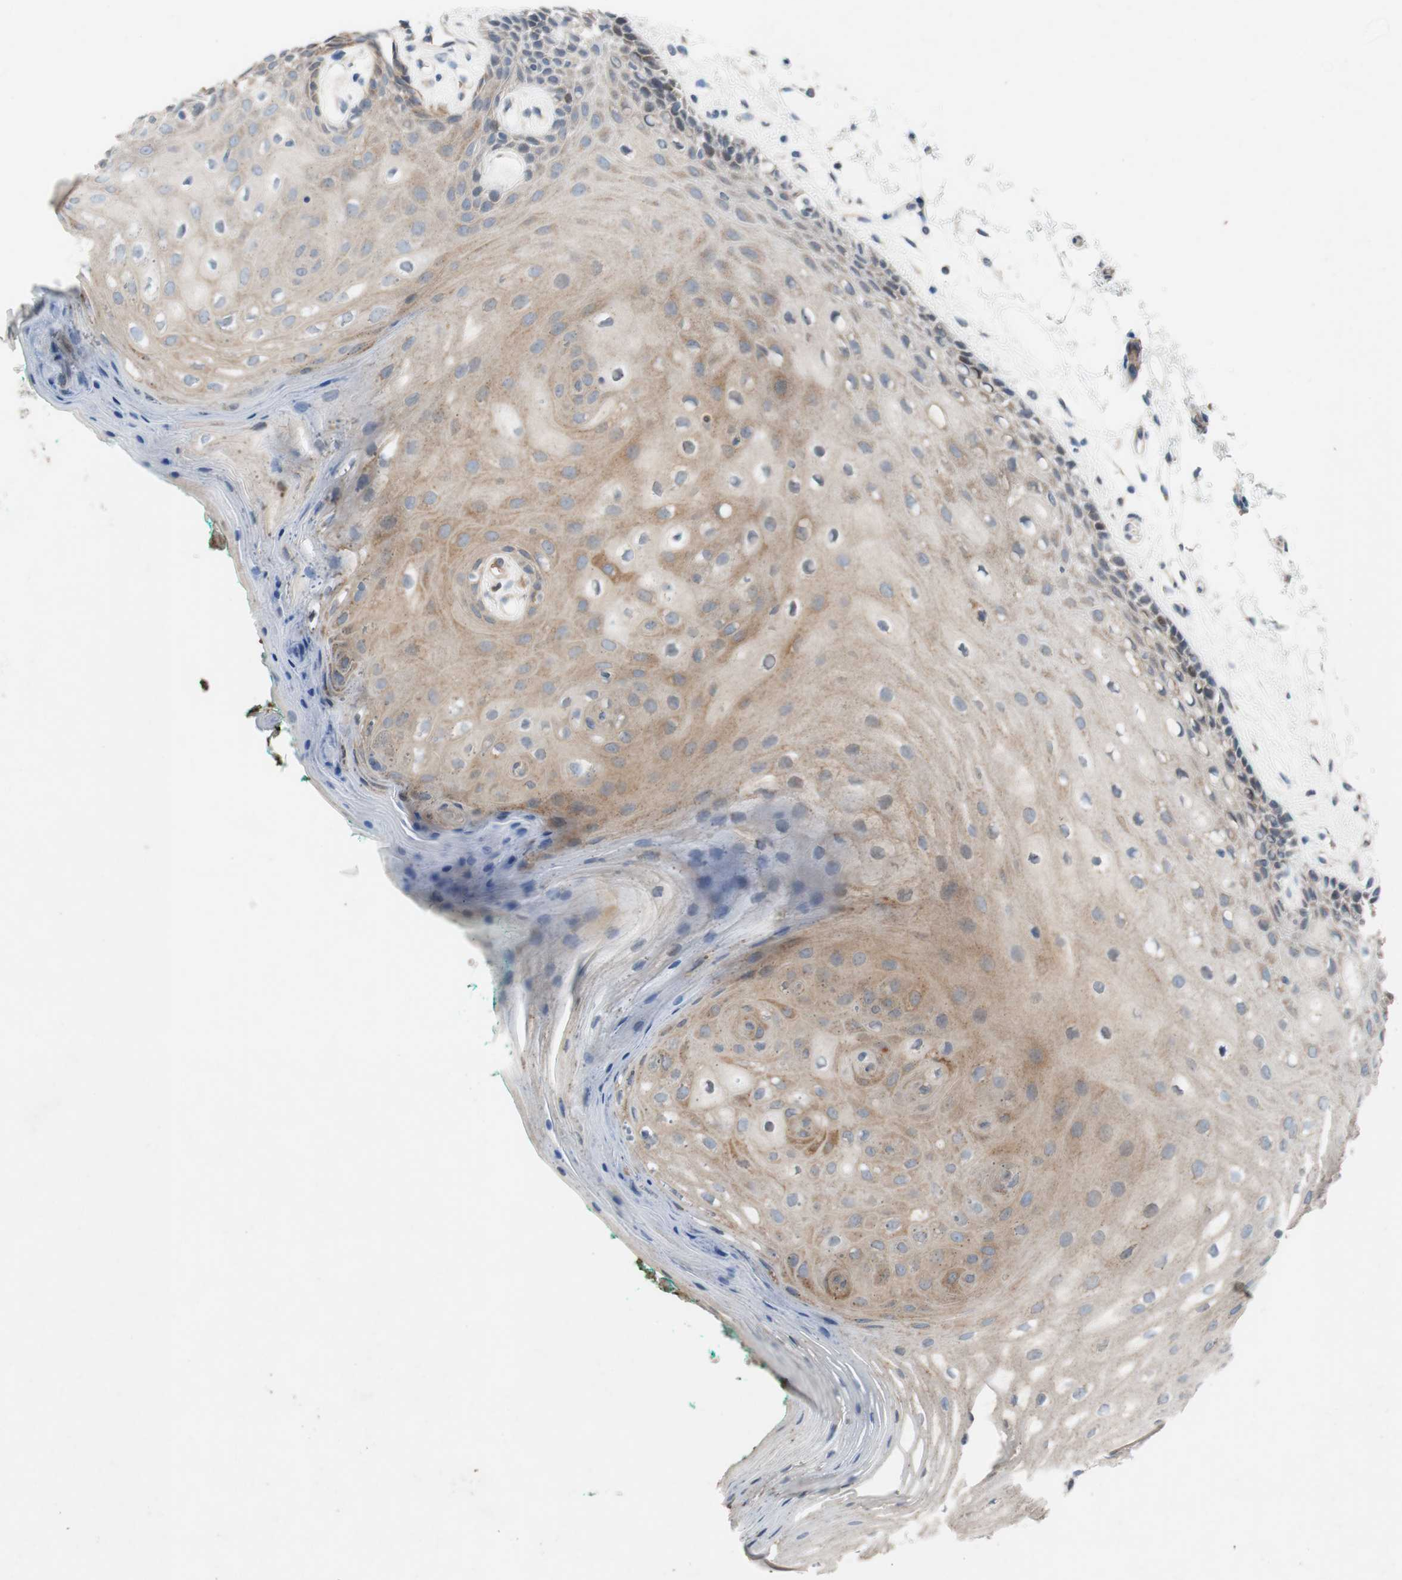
{"staining": {"intensity": "weak", "quantity": ">75%", "location": "cytoplasmic/membranous"}, "tissue": "oral mucosa", "cell_type": "Squamous epithelial cells", "image_type": "normal", "snomed": [{"axis": "morphology", "description": "Normal tissue, NOS"}, {"axis": "topography", "description": "Skeletal muscle"}, {"axis": "topography", "description": "Oral tissue"}, {"axis": "topography", "description": "Peripheral nerve tissue"}], "caption": "Protein analysis of normal oral mucosa displays weak cytoplasmic/membranous staining in about >75% of squamous epithelial cells.", "gene": "ADD2", "patient": {"sex": "female", "age": 84}}